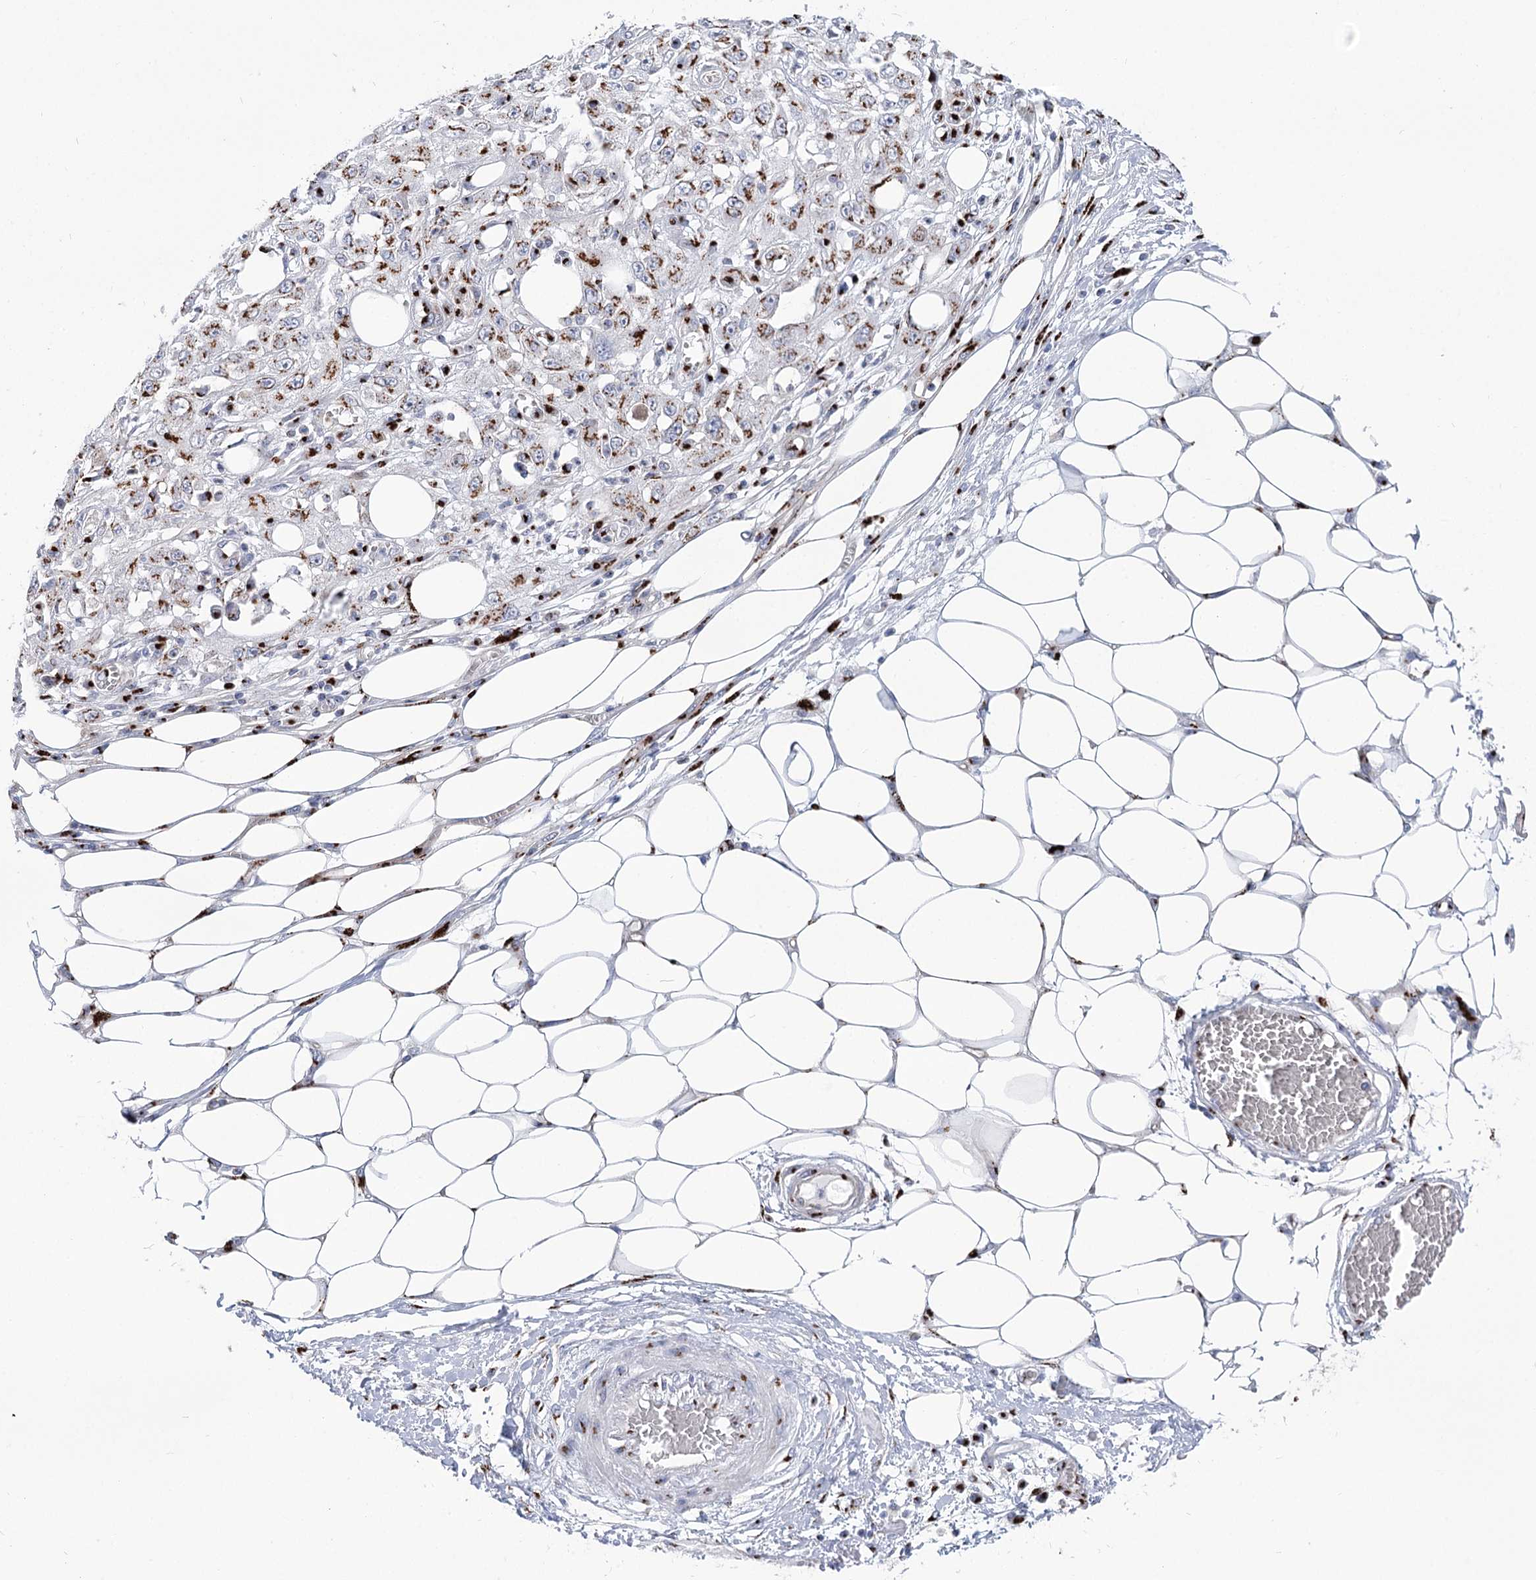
{"staining": {"intensity": "moderate", "quantity": ">75%", "location": "cytoplasmic/membranous"}, "tissue": "skin cancer", "cell_type": "Tumor cells", "image_type": "cancer", "snomed": [{"axis": "morphology", "description": "Squamous cell carcinoma, NOS"}, {"axis": "morphology", "description": "Squamous cell carcinoma, metastatic, NOS"}, {"axis": "topography", "description": "Skin"}, {"axis": "topography", "description": "Lymph node"}], "caption": "This micrograph reveals immunohistochemistry (IHC) staining of skin cancer (squamous cell carcinoma), with medium moderate cytoplasmic/membranous positivity in about >75% of tumor cells.", "gene": "TMEM165", "patient": {"sex": "male", "age": 75}}